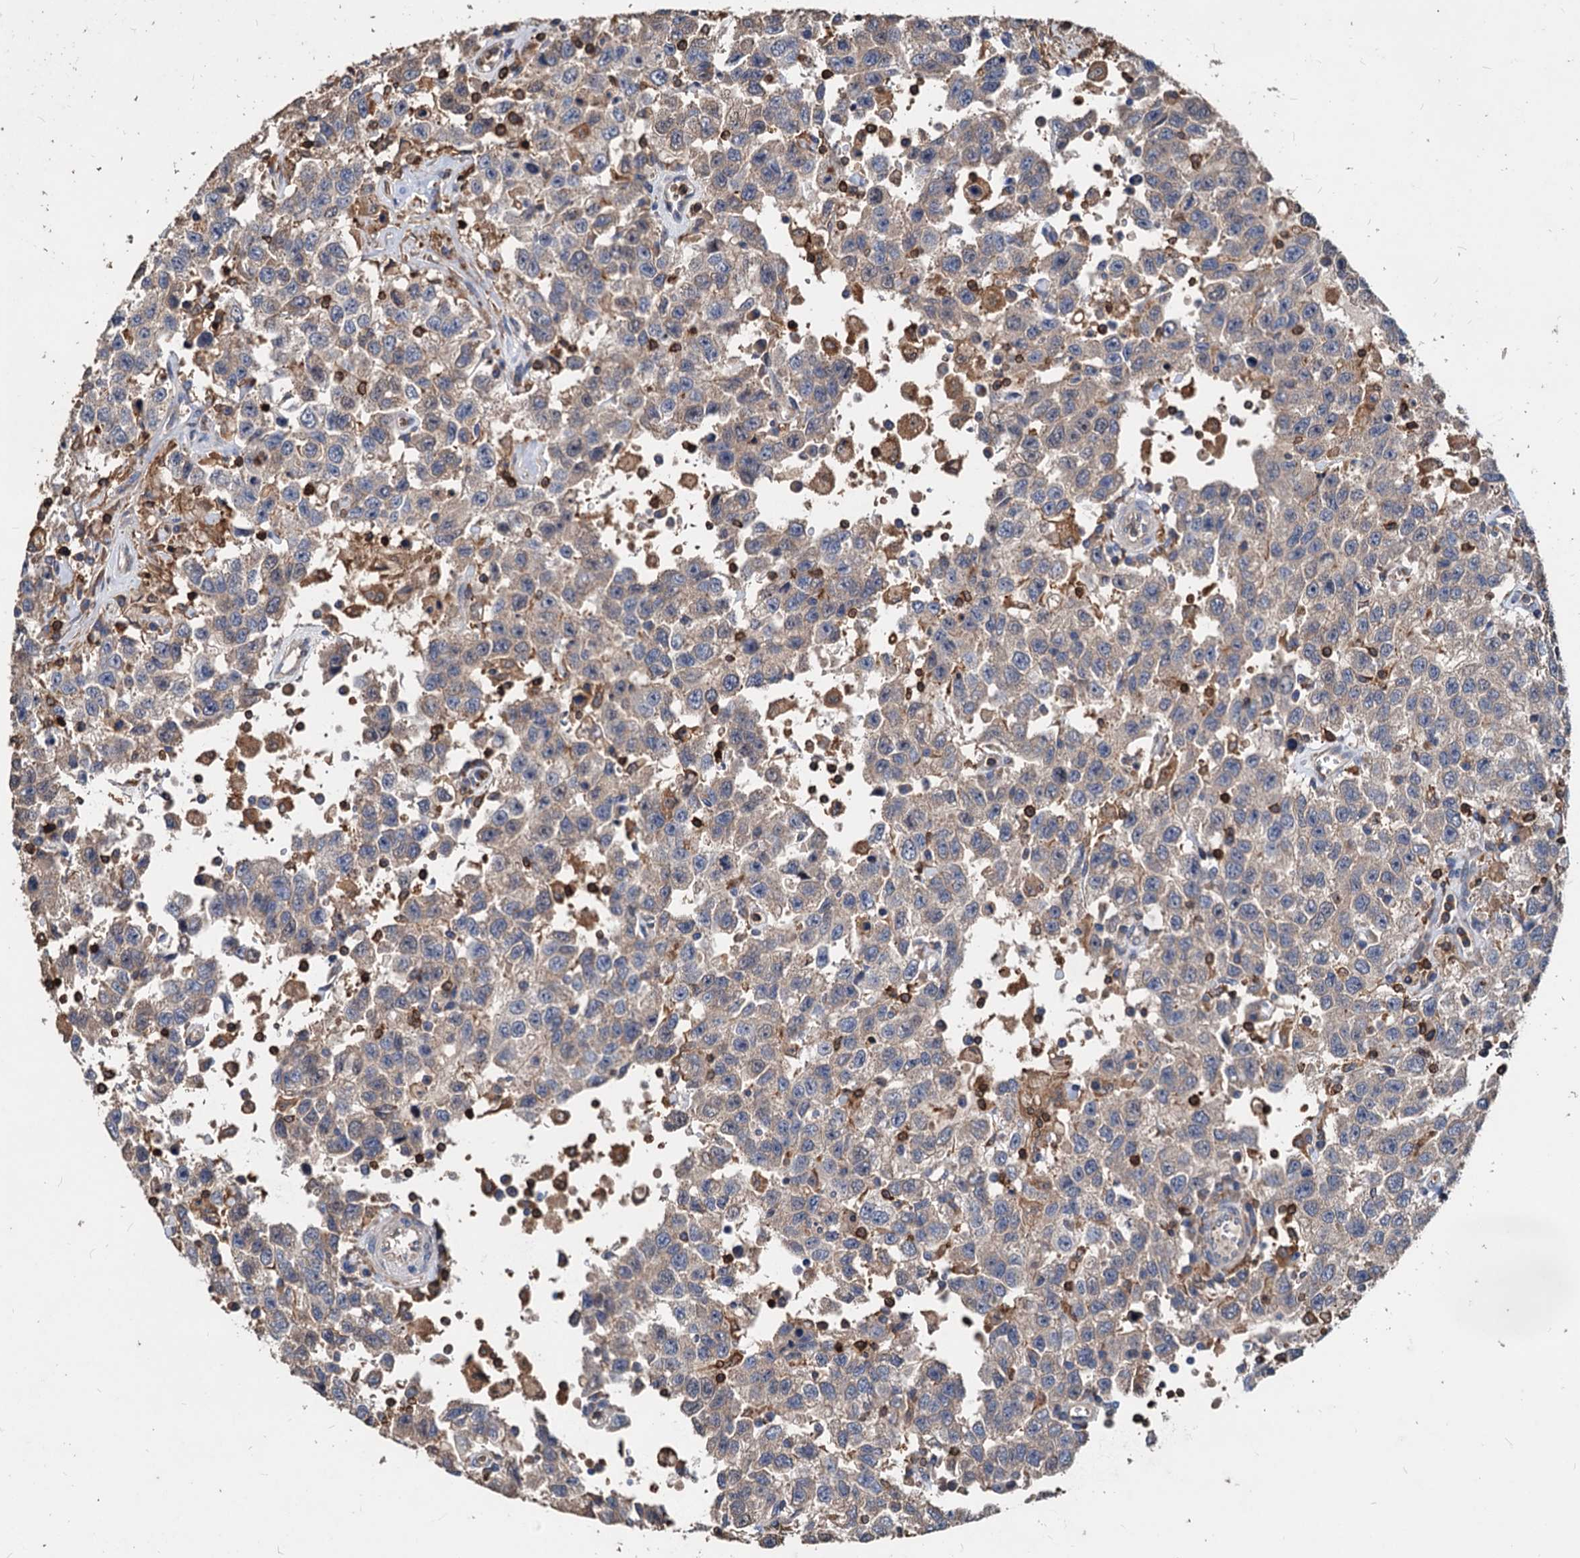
{"staining": {"intensity": "weak", "quantity": "<25%", "location": "cytoplasmic/membranous"}, "tissue": "testis cancer", "cell_type": "Tumor cells", "image_type": "cancer", "snomed": [{"axis": "morphology", "description": "Seminoma, NOS"}, {"axis": "topography", "description": "Testis"}], "caption": "An image of human testis cancer (seminoma) is negative for staining in tumor cells.", "gene": "LCP2", "patient": {"sex": "male", "age": 41}}